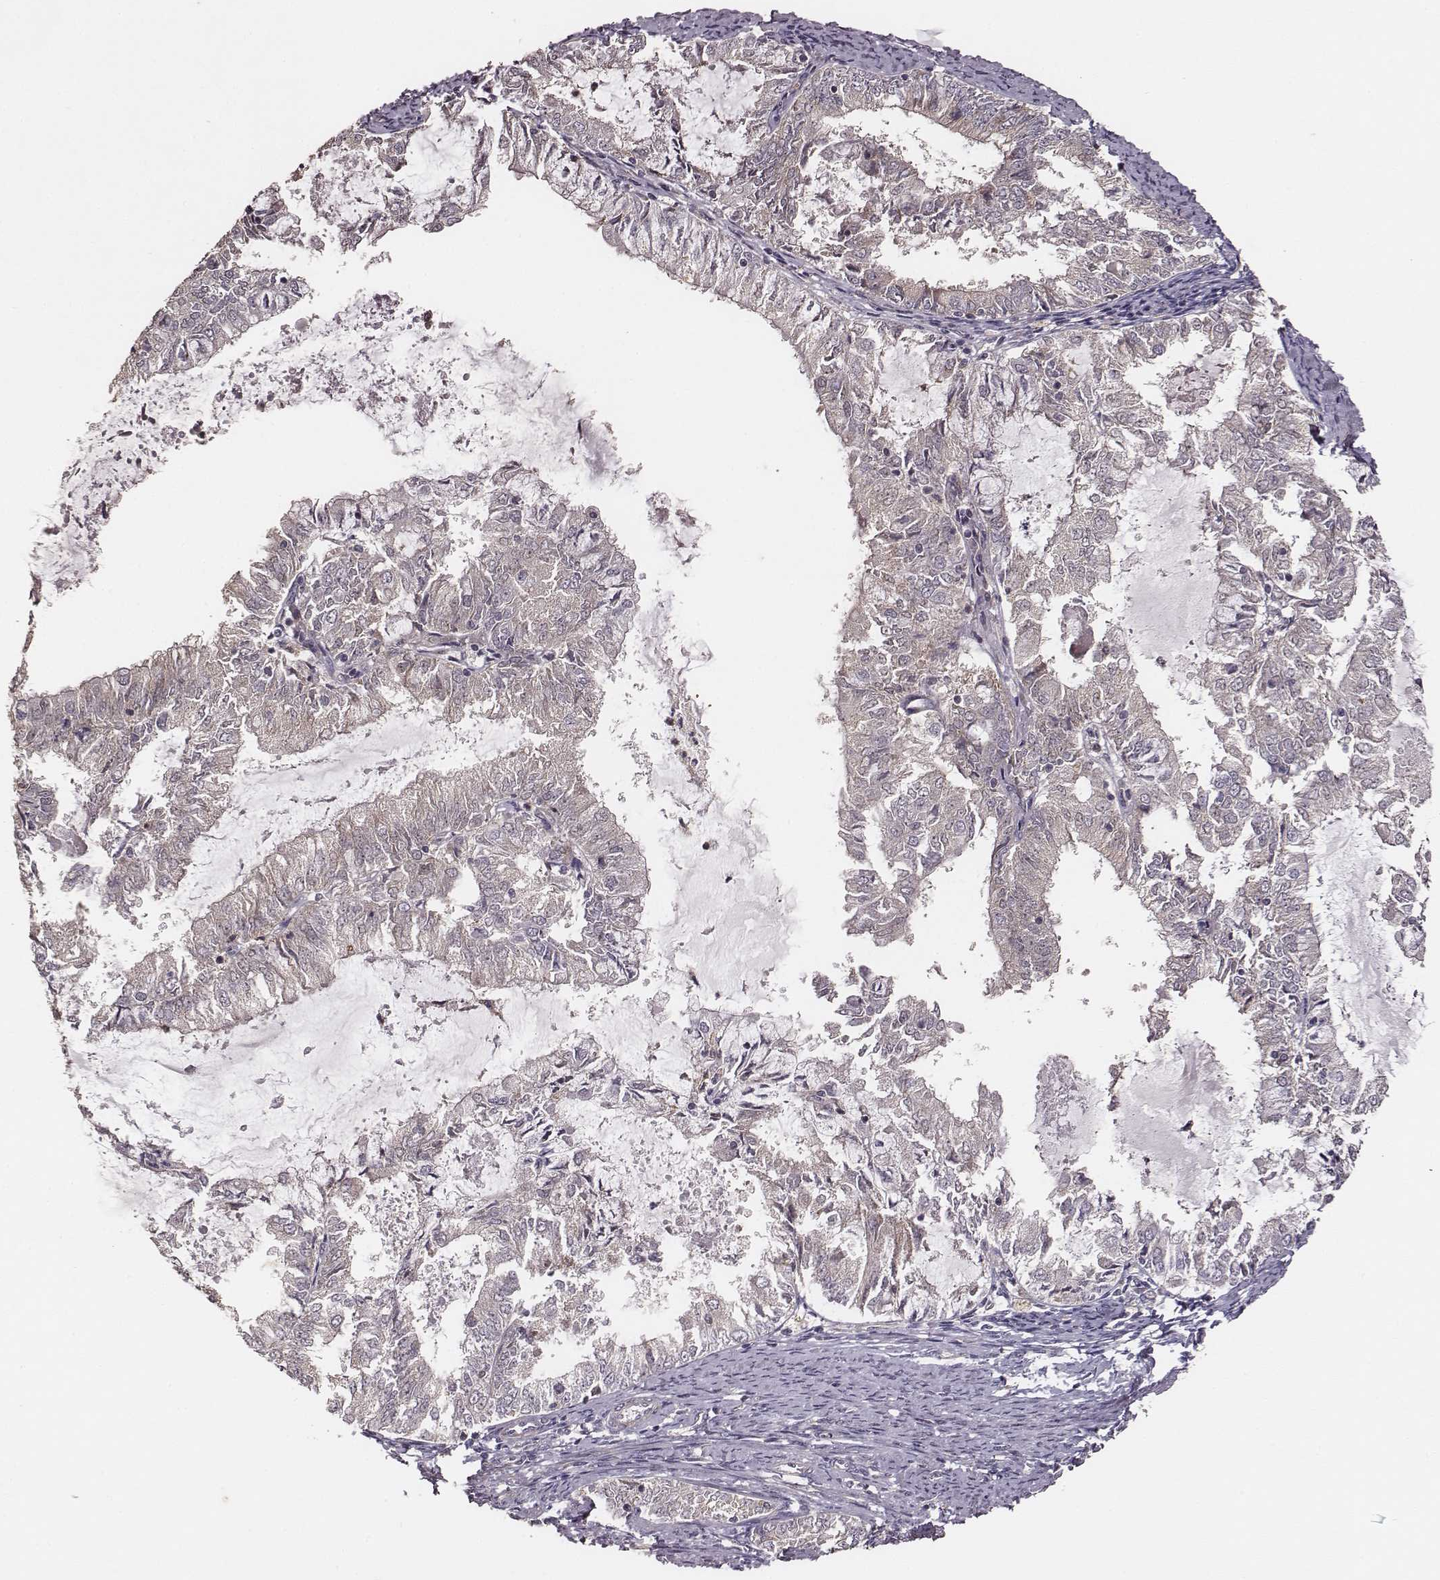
{"staining": {"intensity": "negative", "quantity": "none", "location": "none"}, "tissue": "endometrial cancer", "cell_type": "Tumor cells", "image_type": "cancer", "snomed": [{"axis": "morphology", "description": "Adenocarcinoma, NOS"}, {"axis": "topography", "description": "Endometrium"}], "caption": "Tumor cells are negative for brown protein staining in endometrial cancer.", "gene": "VPS26A", "patient": {"sex": "female", "age": 57}}